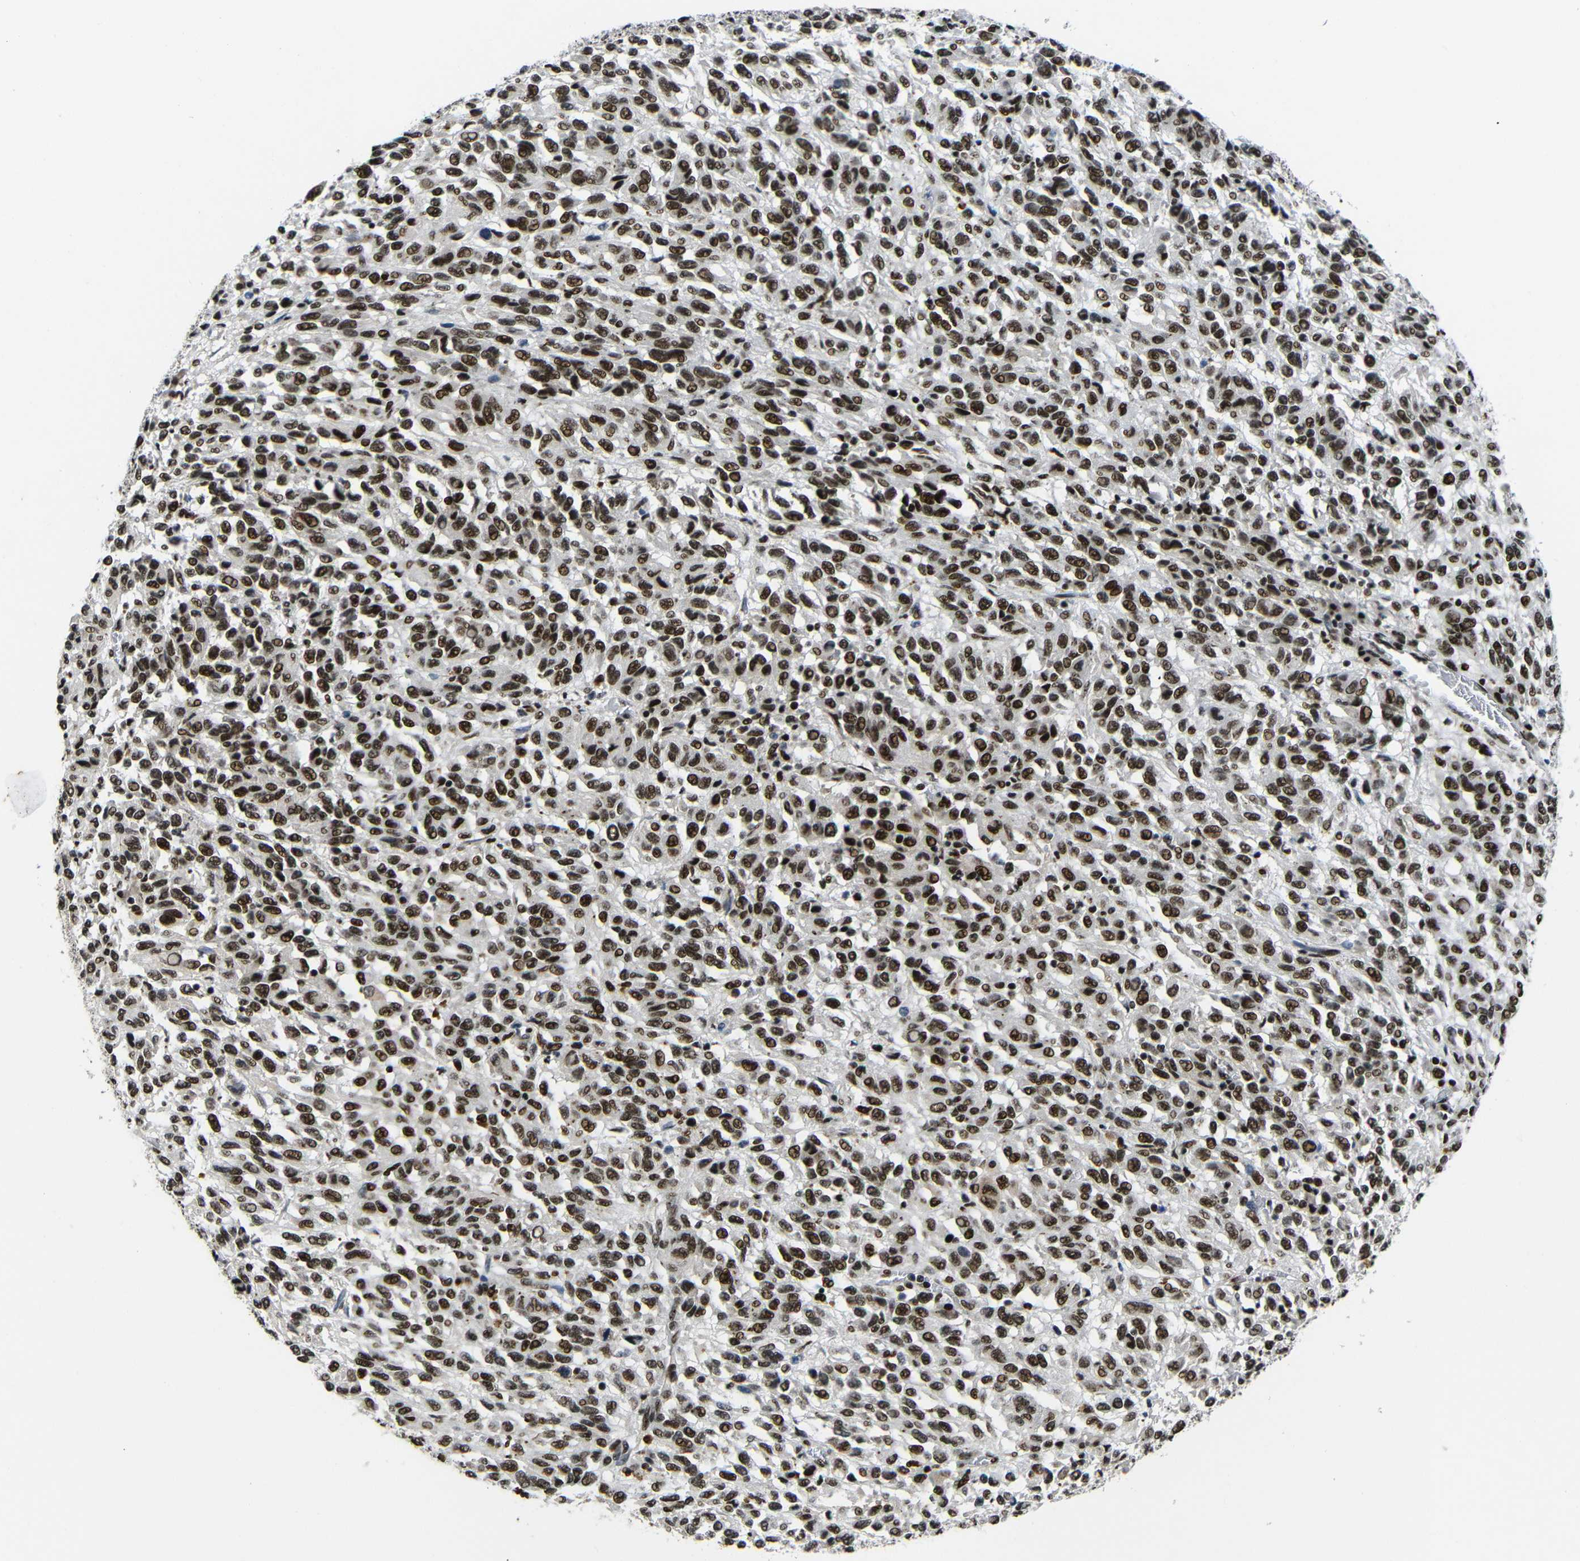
{"staining": {"intensity": "strong", "quantity": ">75%", "location": "nuclear"}, "tissue": "melanoma", "cell_type": "Tumor cells", "image_type": "cancer", "snomed": [{"axis": "morphology", "description": "Malignant melanoma, Metastatic site"}, {"axis": "topography", "description": "Lung"}], "caption": "A micrograph of melanoma stained for a protein reveals strong nuclear brown staining in tumor cells. Using DAB (3,3'-diaminobenzidine) (brown) and hematoxylin (blue) stains, captured at high magnification using brightfield microscopy.", "gene": "SETDB2", "patient": {"sex": "male", "age": 64}}